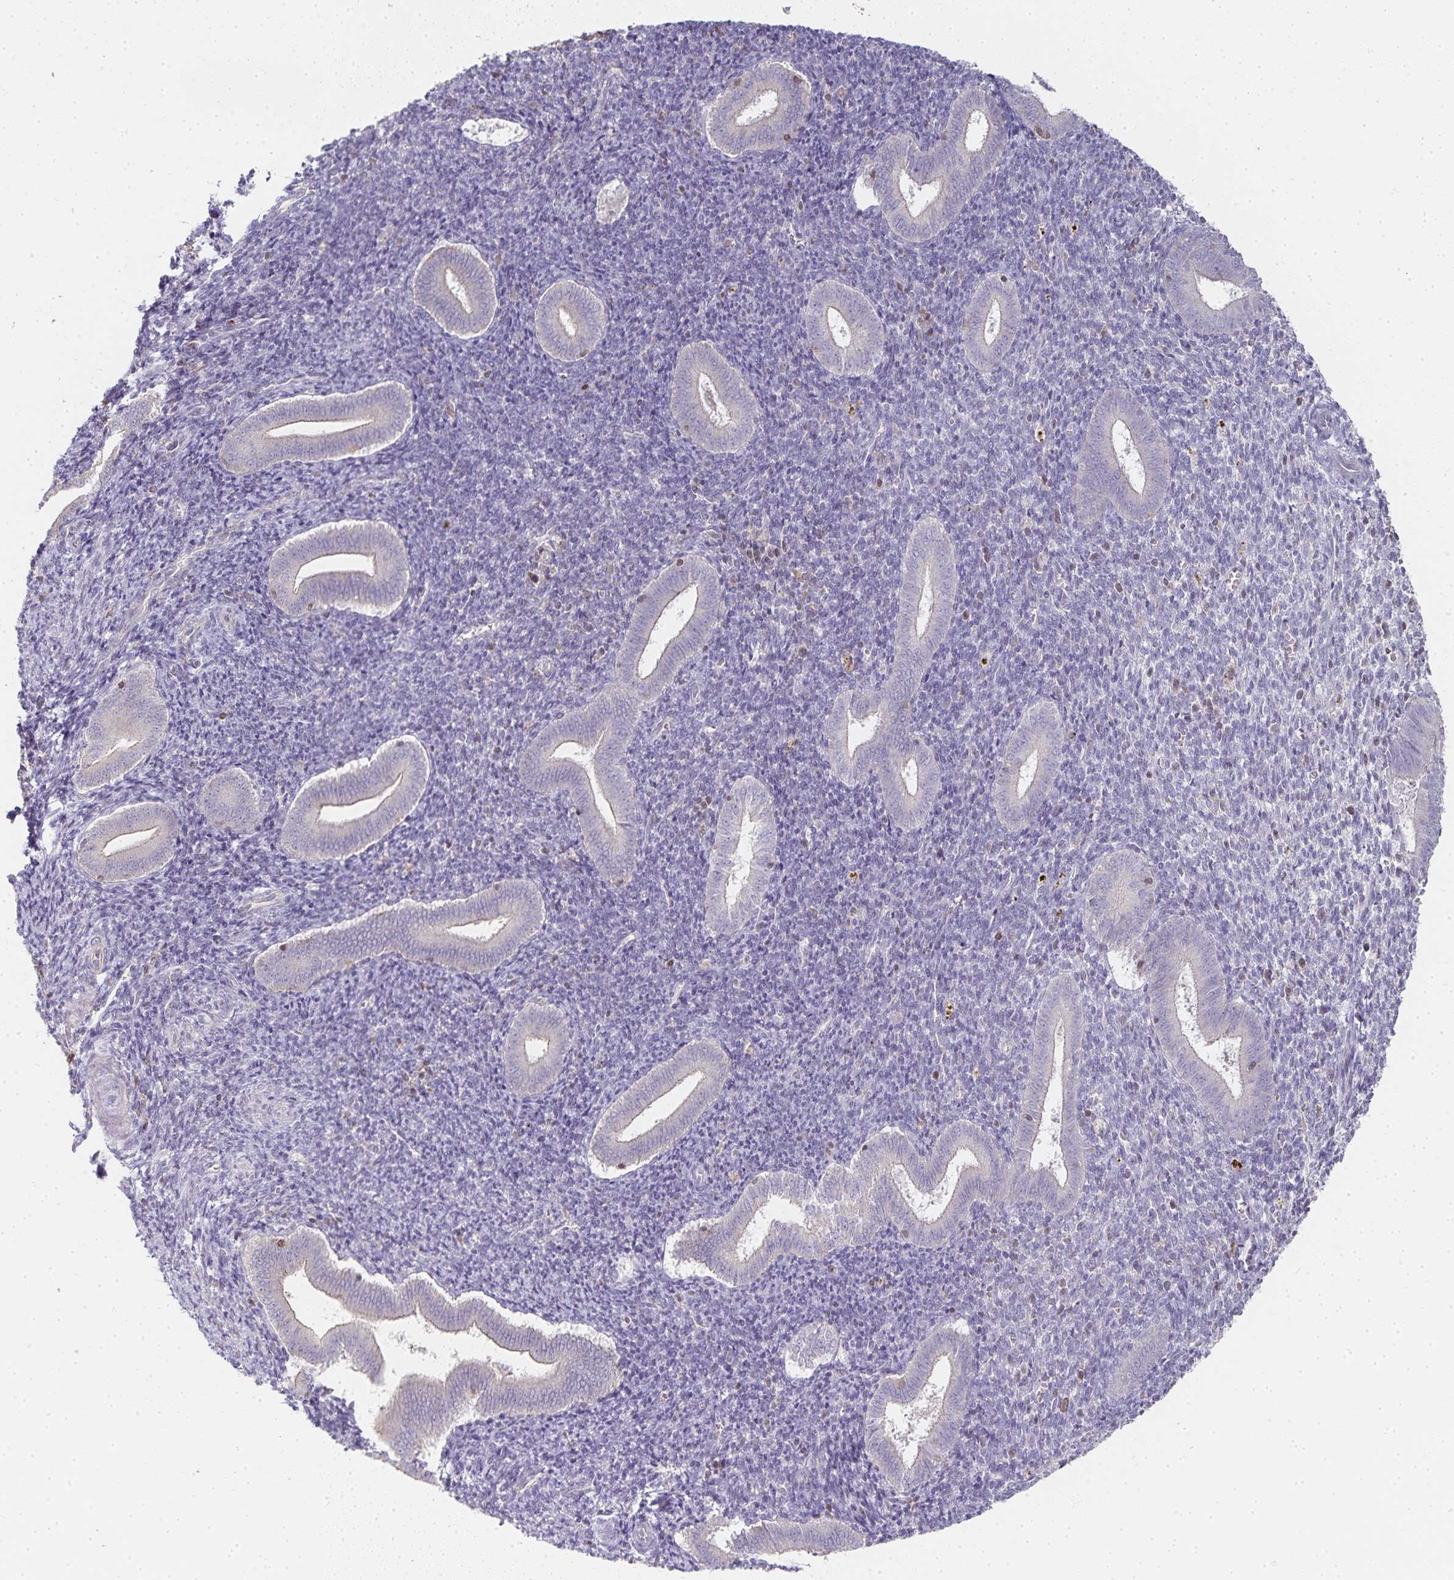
{"staining": {"intensity": "negative", "quantity": "none", "location": "none"}, "tissue": "endometrium", "cell_type": "Cells in endometrial stroma", "image_type": "normal", "snomed": [{"axis": "morphology", "description": "Normal tissue, NOS"}, {"axis": "topography", "description": "Endometrium"}], "caption": "Cells in endometrial stroma are negative for brown protein staining in benign endometrium. (IHC, brightfield microscopy, high magnification).", "gene": "GATA3", "patient": {"sex": "female", "age": 25}}